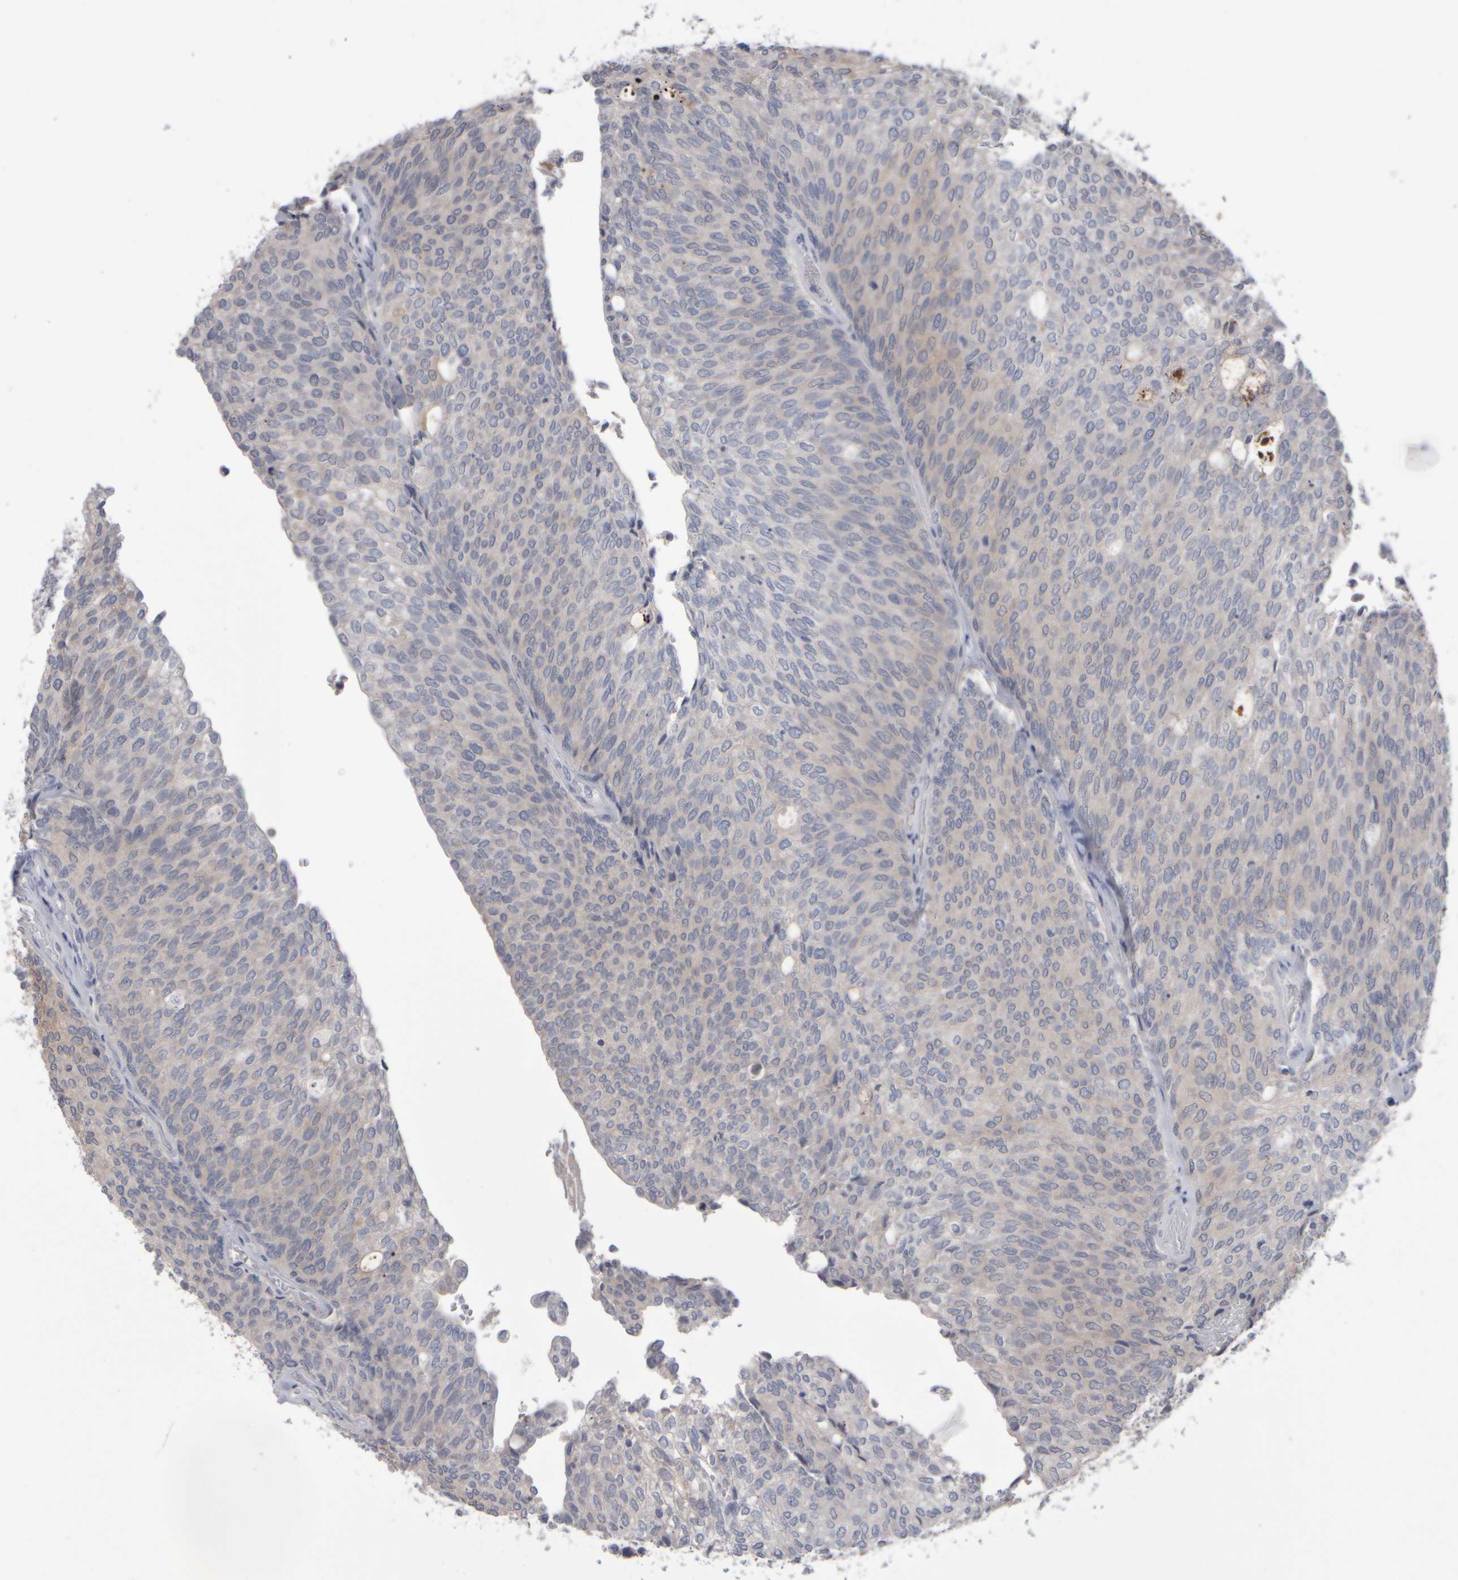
{"staining": {"intensity": "weak", "quantity": "<25%", "location": "cytoplasmic/membranous"}, "tissue": "urothelial cancer", "cell_type": "Tumor cells", "image_type": "cancer", "snomed": [{"axis": "morphology", "description": "Urothelial carcinoma, Low grade"}, {"axis": "topography", "description": "Urinary bladder"}], "caption": "An immunohistochemistry histopathology image of urothelial cancer is shown. There is no staining in tumor cells of urothelial cancer.", "gene": "EPHX2", "patient": {"sex": "female", "age": 79}}